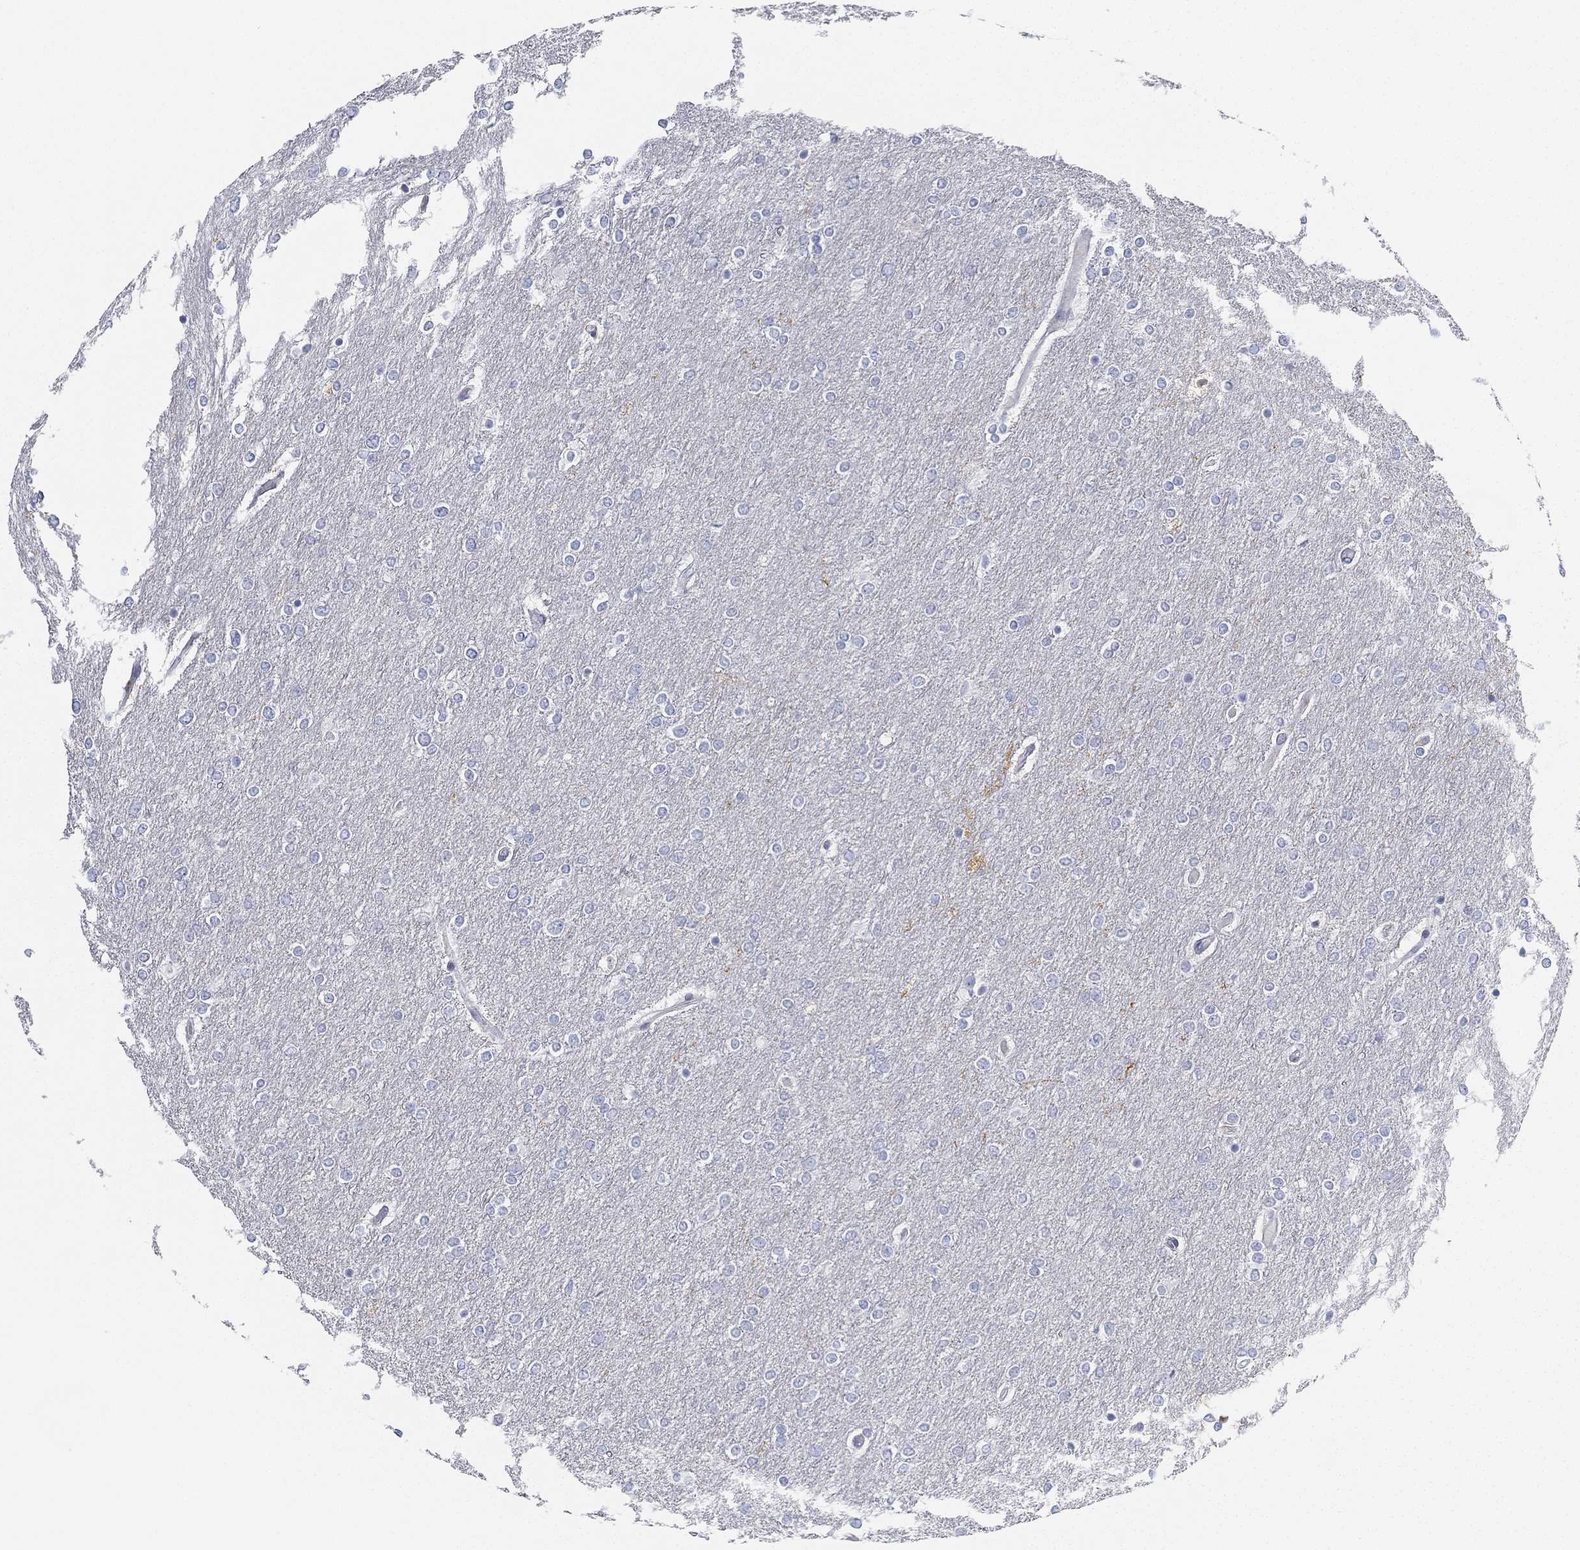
{"staining": {"intensity": "negative", "quantity": "none", "location": "none"}, "tissue": "glioma", "cell_type": "Tumor cells", "image_type": "cancer", "snomed": [{"axis": "morphology", "description": "Glioma, malignant, High grade"}, {"axis": "topography", "description": "Brain"}], "caption": "Image shows no significant protein positivity in tumor cells of malignant glioma (high-grade). (DAB immunohistochemistry with hematoxylin counter stain).", "gene": "GPR61", "patient": {"sex": "female", "age": 61}}